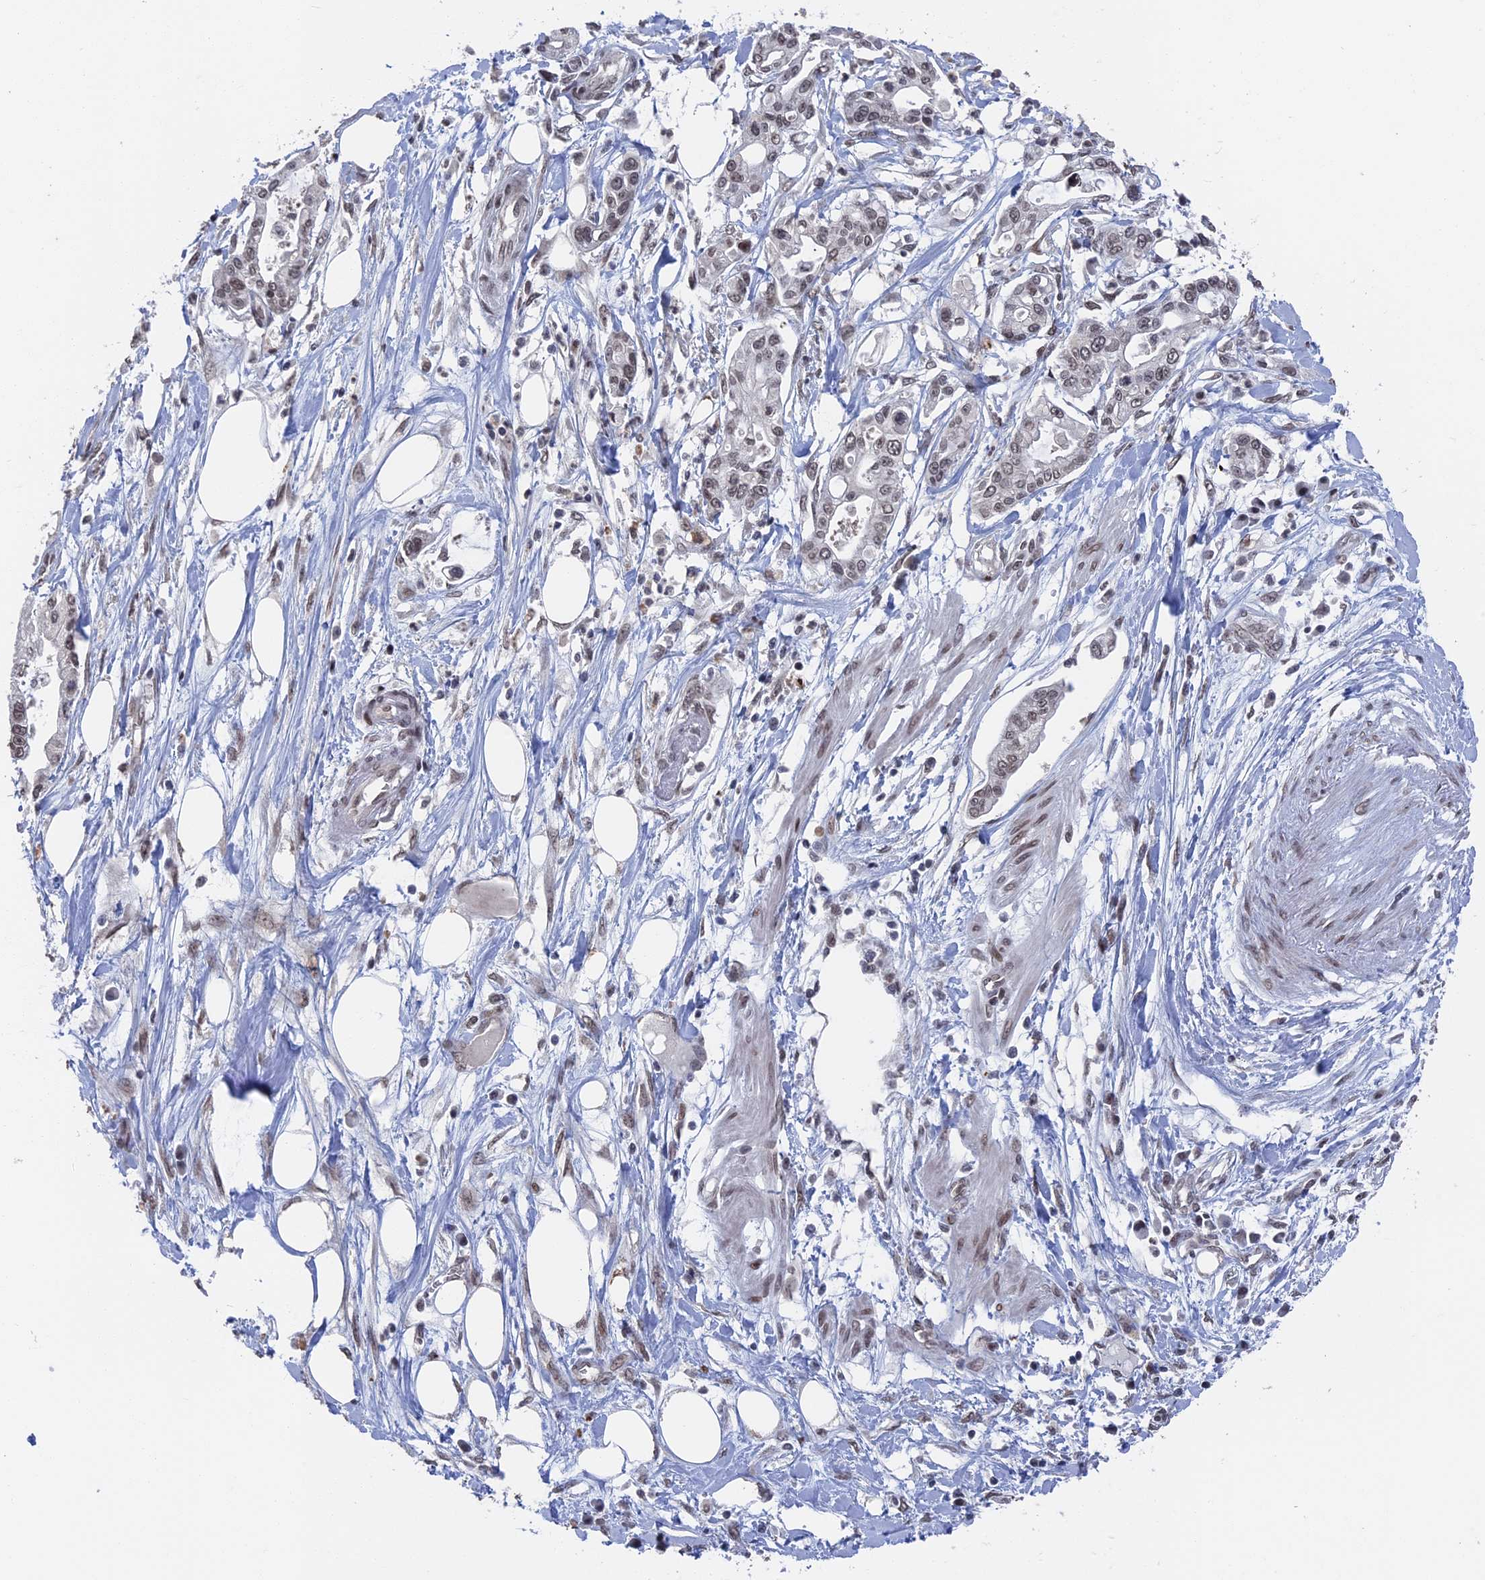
{"staining": {"intensity": "weak", "quantity": ">75%", "location": "nuclear"}, "tissue": "pancreatic cancer", "cell_type": "Tumor cells", "image_type": "cancer", "snomed": [{"axis": "morphology", "description": "Adenocarcinoma, NOS"}, {"axis": "topography", "description": "Pancreas"}], "caption": "Weak nuclear protein staining is identified in about >75% of tumor cells in pancreatic cancer.", "gene": "NR2C2AP", "patient": {"sex": "male", "age": 68}}